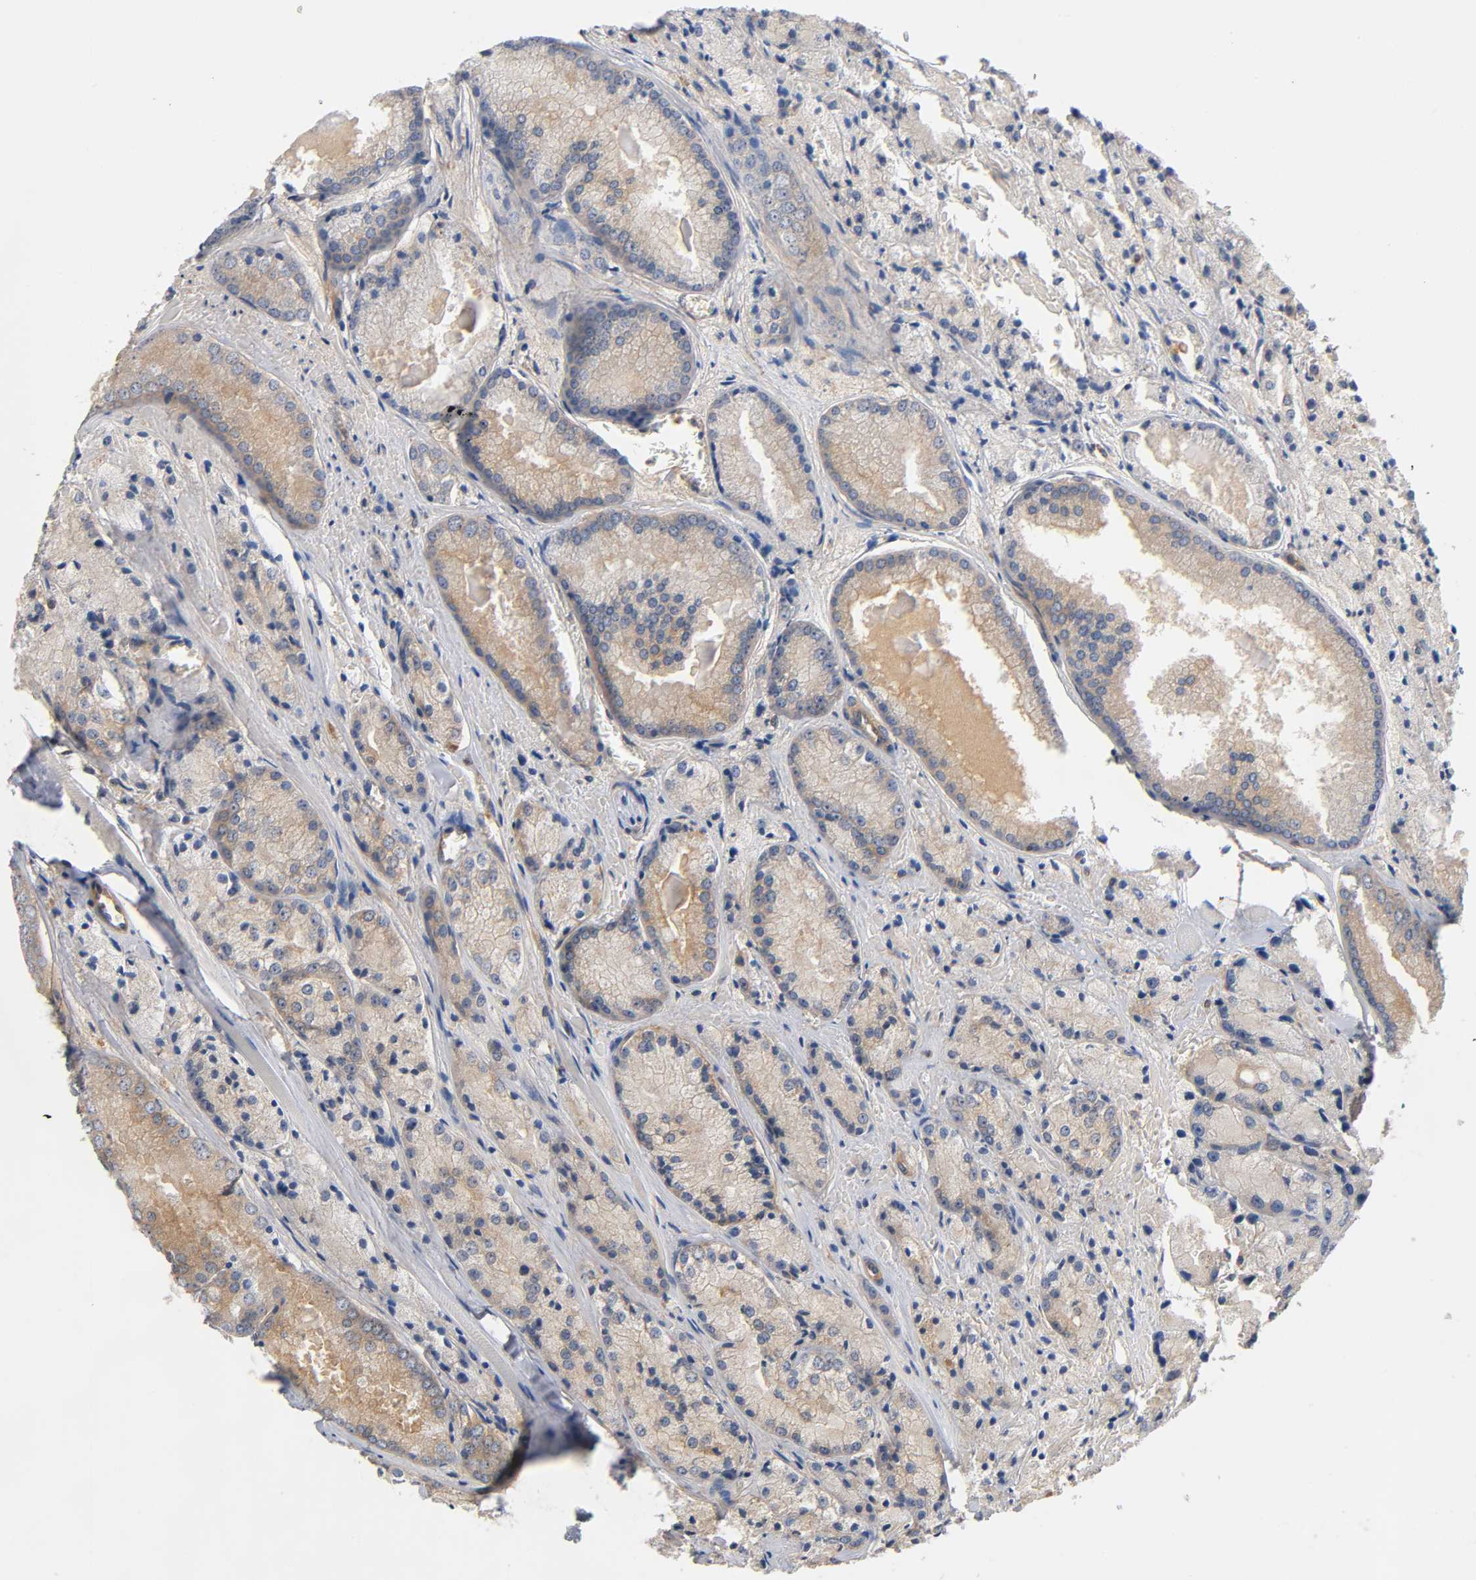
{"staining": {"intensity": "moderate", "quantity": ">75%", "location": "cytoplasmic/membranous"}, "tissue": "prostate cancer", "cell_type": "Tumor cells", "image_type": "cancer", "snomed": [{"axis": "morphology", "description": "Adenocarcinoma, Low grade"}, {"axis": "topography", "description": "Prostate"}], "caption": "Brown immunohistochemical staining in human prostate low-grade adenocarcinoma exhibits moderate cytoplasmic/membranous expression in about >75% of tumor cells. The protein of interest is shown in brown color, while the nuclei are stained blue.", "gene": "PRKAB1", "patient": {"sex": "male", "age": 64}}